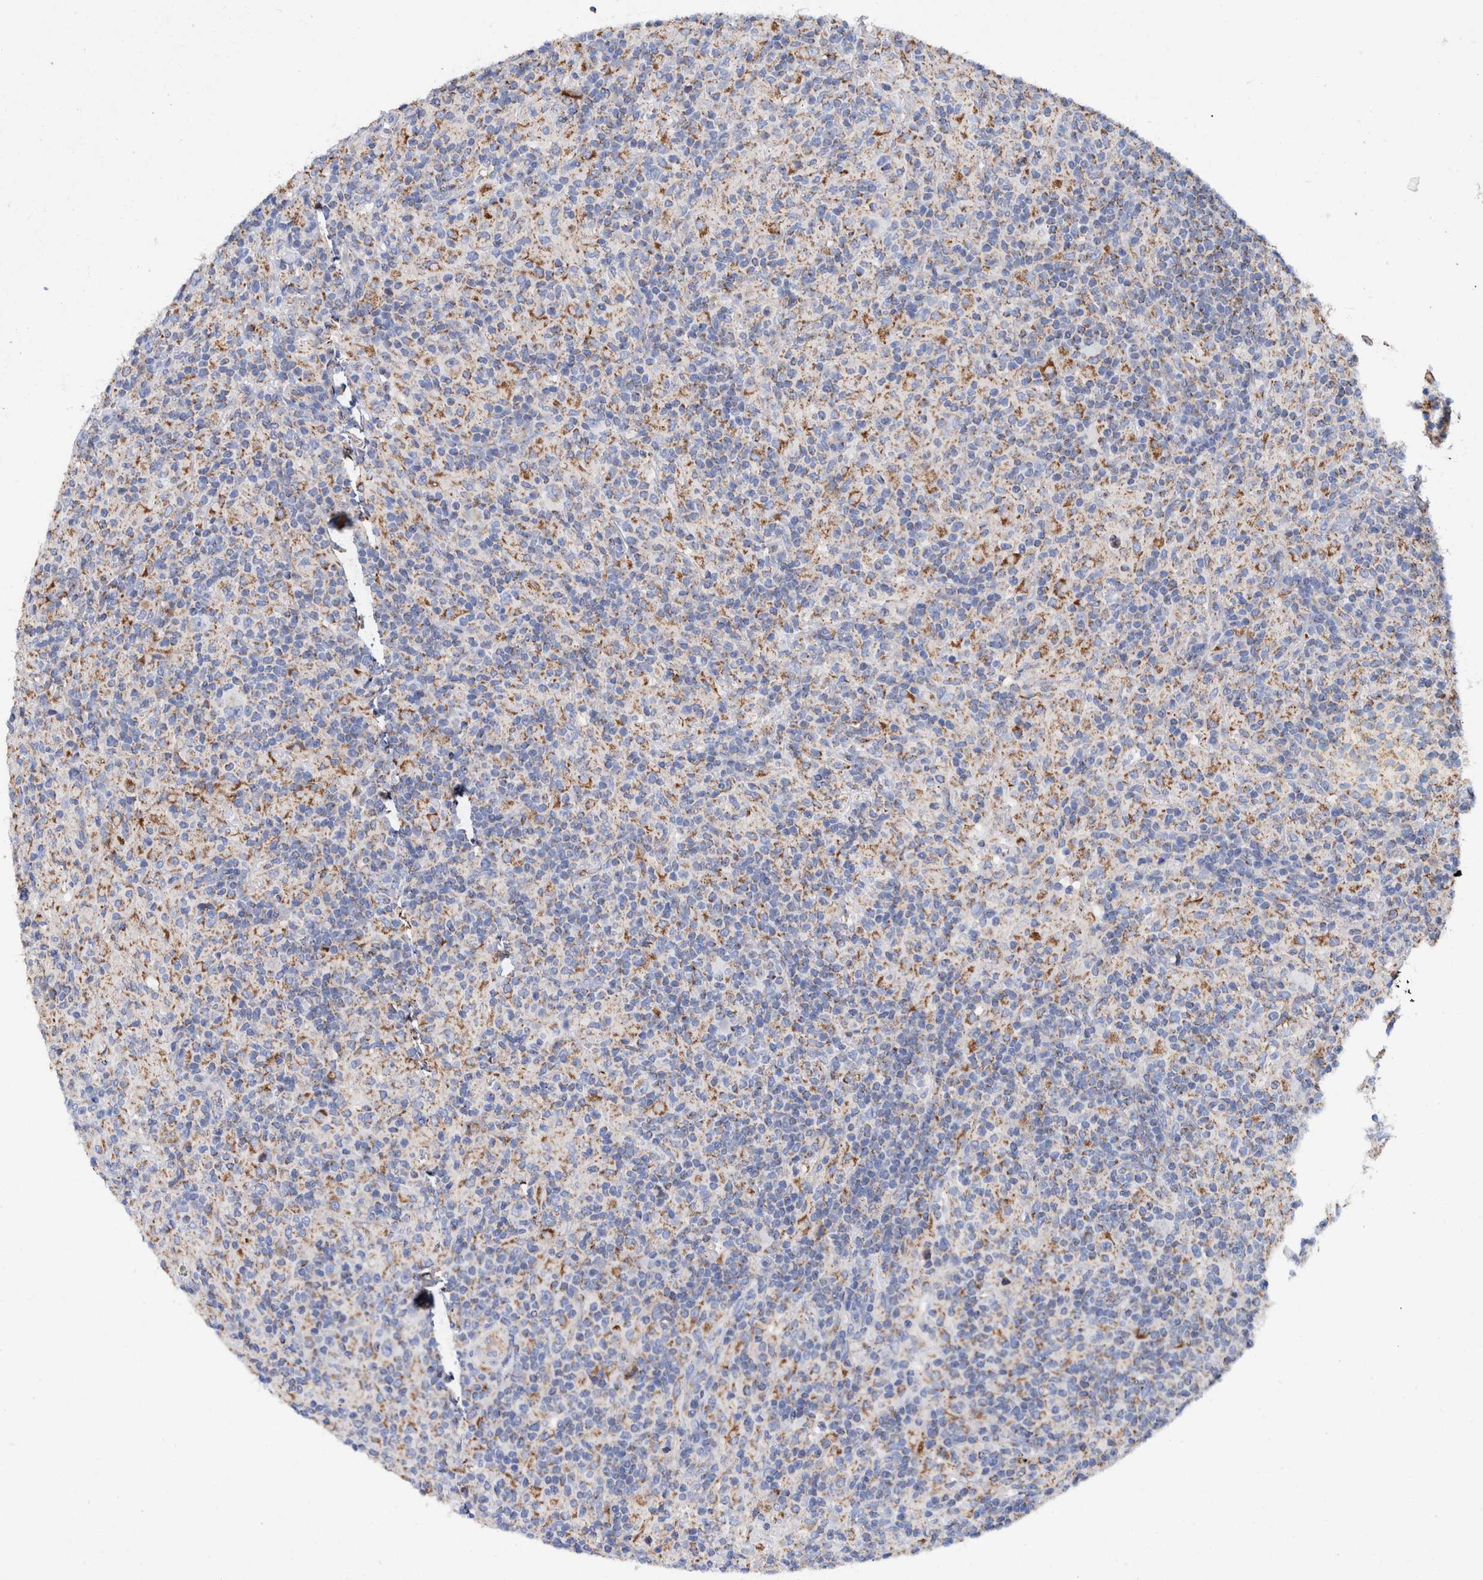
{"staining": {"intensity": "negative", "quantity": "none", "location": "none"}, "tissue": "lymphoma", "cell_type": "Tumor cells", "image_type": "cancer", "snomed": [{"axis": "morphology", "description": "Hodgkin's disease, NOS"}, {"axis": "topography", "description": "Lymph node"}], "caption": "Immunohistochemical staining of human Hodgkin's disease exhibits no significant staining in tumor cells. (Stains: DAB (3,3'-diaminobenzidine) IHC with hematoxylin counter stain, Microscopy: brightfield microscopy at high magnification).", "gene": "DECR1", "patient": {"sex": "male", "age": 70}}